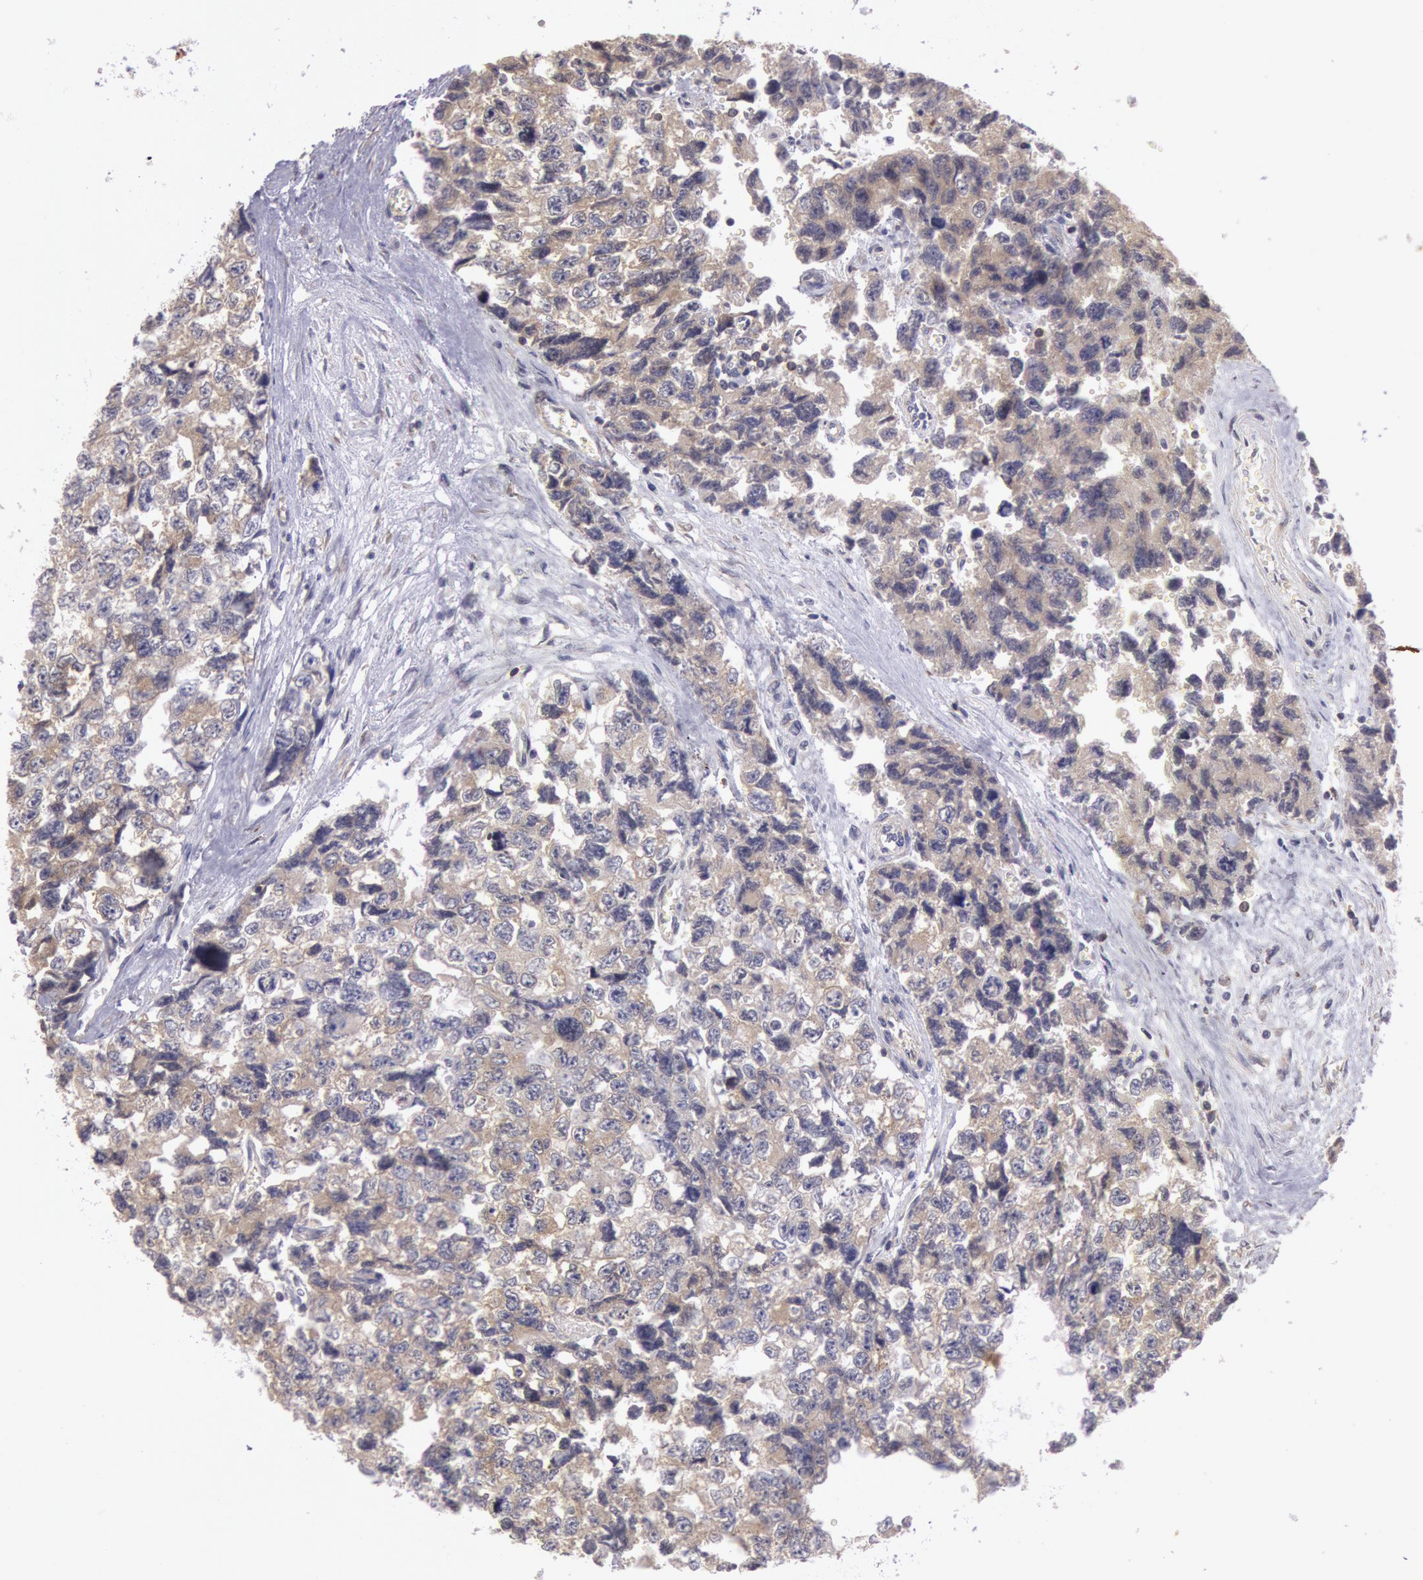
{"staining": {"intensity": "weak", "quantity": ">75%", "location": "cytoplasmic/membranous"}, "tissue": "testis cancer", "cell_type": "Tumor cells", "image_type": "cancer", "snomed": [{"axis": "morphology", "description": "Carcinoma, Embryonal, NOS"}, {"axis": "topography", "description": "Testis"}], "caption": "Testis embryonal carcinoma stained with a protein marker displays weak staining in tumor cells.", "gene": "NMT2", "patient": {"sex": "male", "age": 31}}